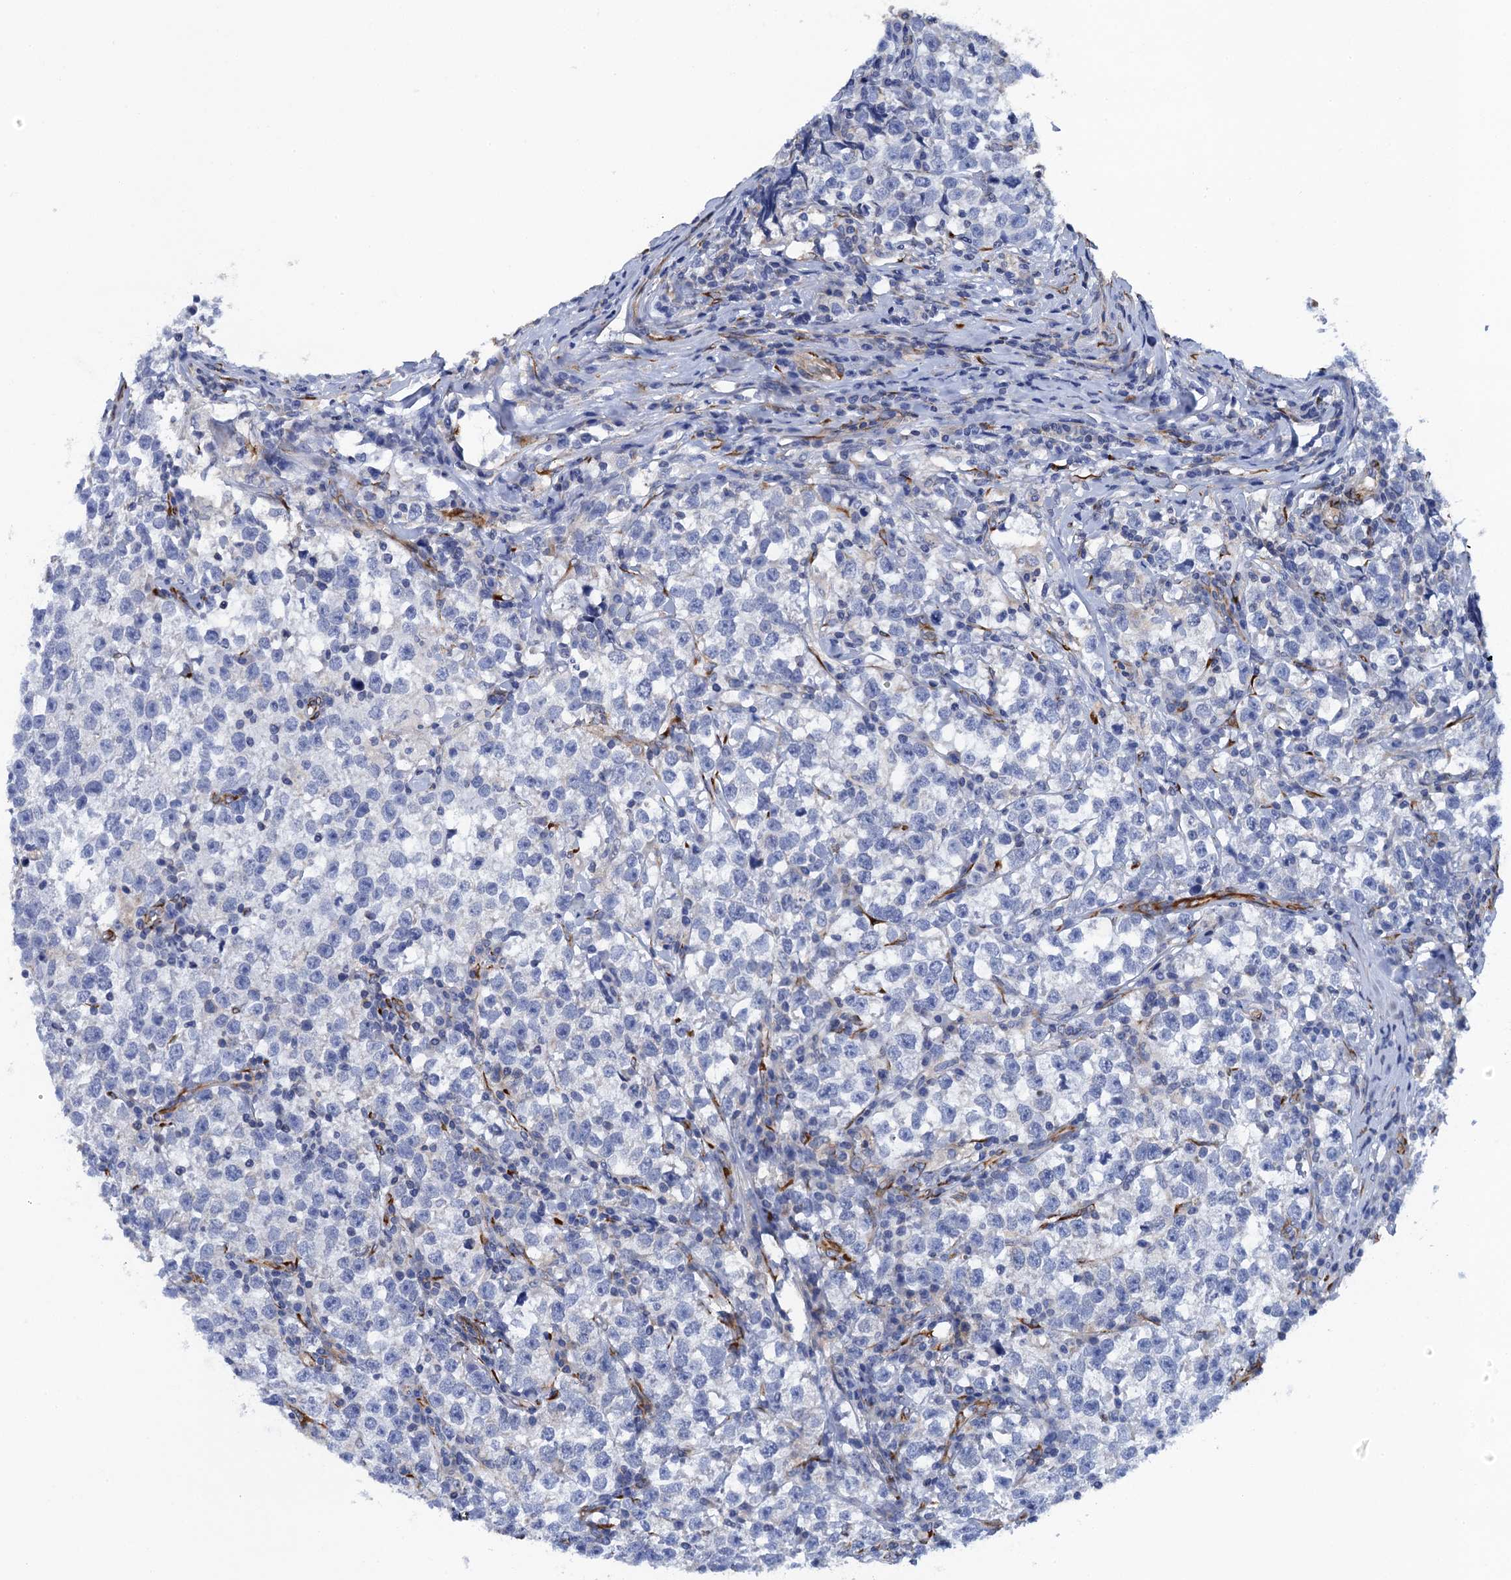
{"staining": {"intensity": "negative", "quantity": "none", "location": "none"}, "tissue": "testis cancer", "cell_type": "Tumor cells", "image_type": "cancer", "snomed": [{"axis": "morphology", "description": "Normal tissue, NOS"}, {"axis": "morphology", "description": "Seminoma, NOS"}, {"axis": "topography", "description": "Testis"}], "caption": "Immunohistochemistry image of neoplastic tissue: testis seminoma stained with DAB displays no significant protein positivity in tumor cells. (Brightfield microscopy of DAB IHC at high magnification).", "gene": "POGLUT3", "patient": {"sex": "male", "age": 43}}